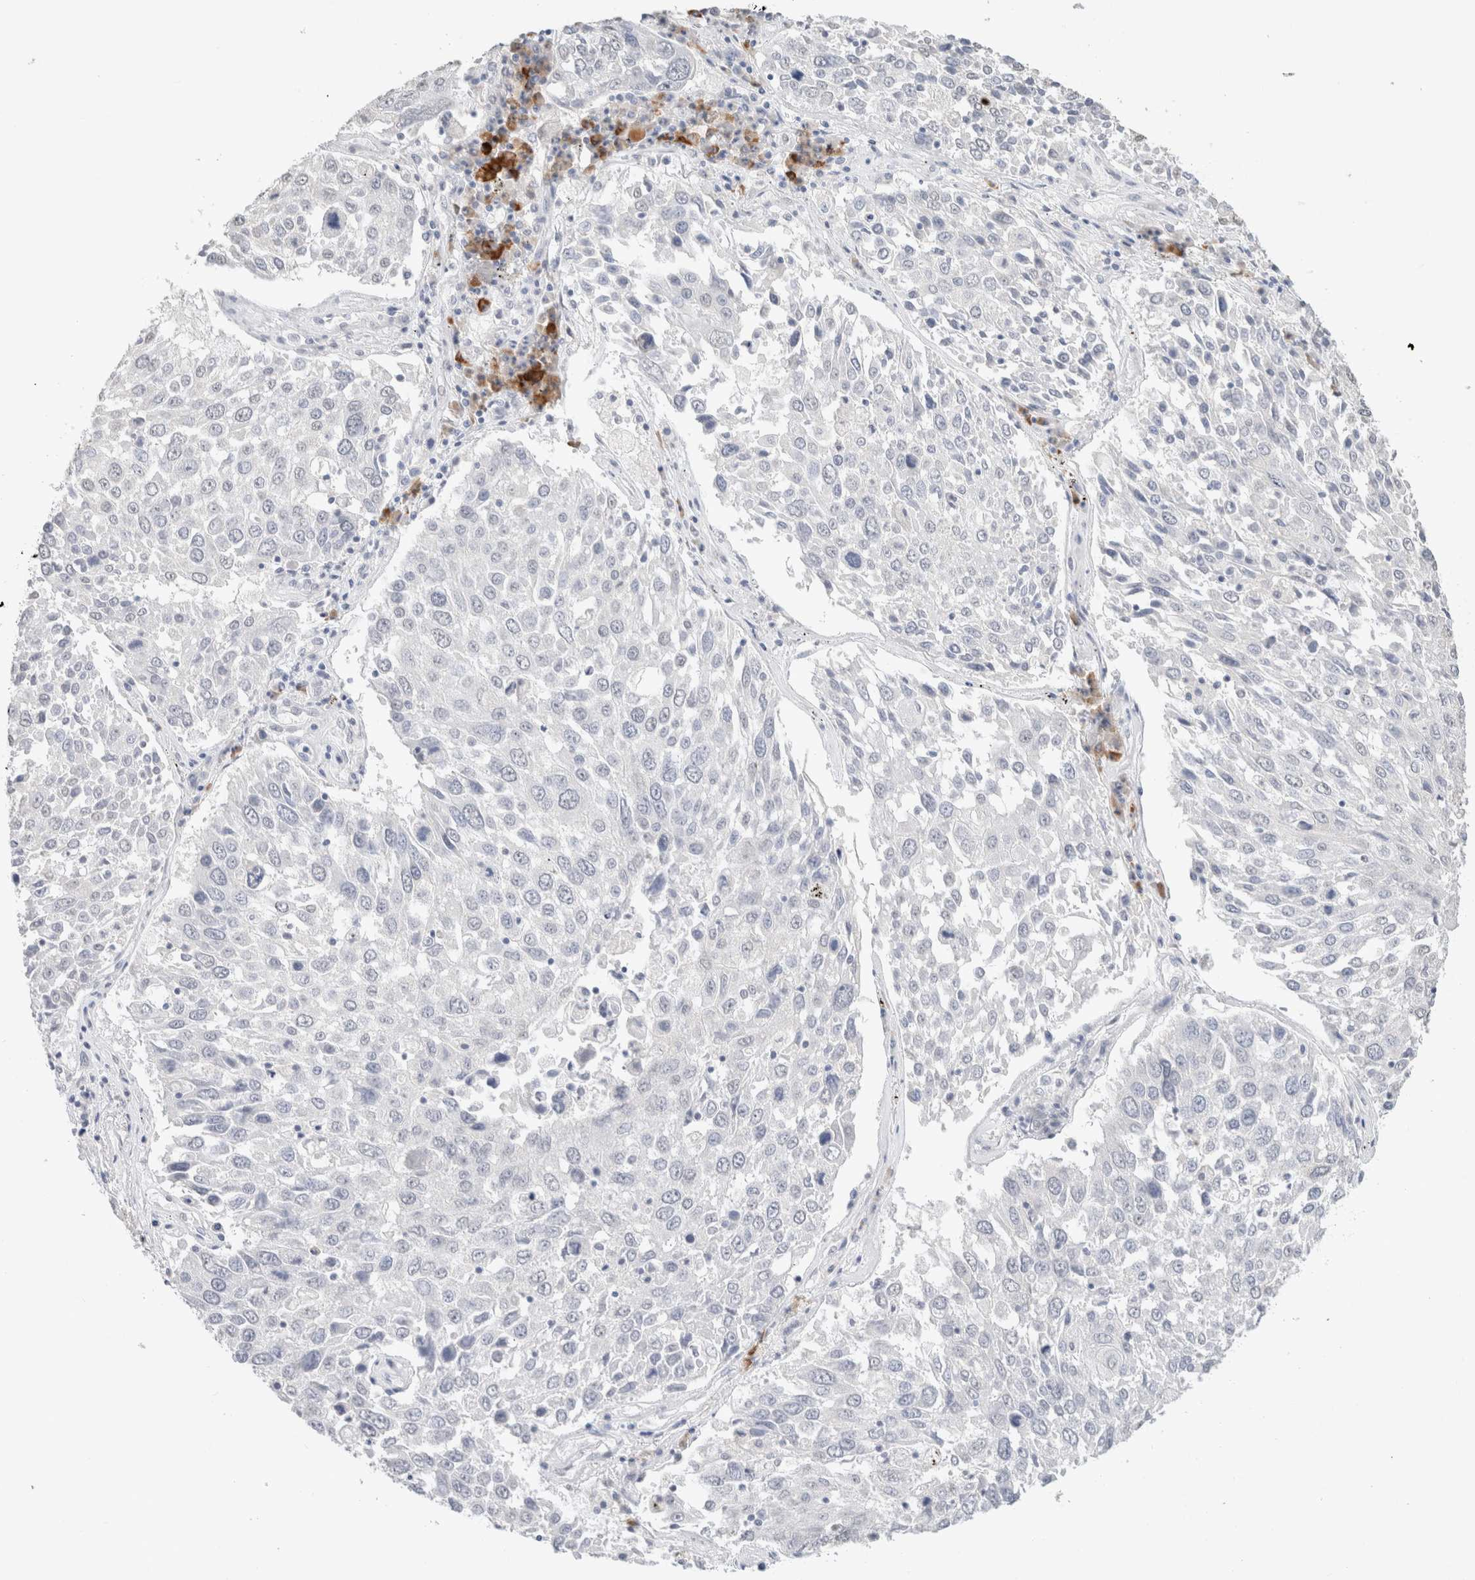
{"staining": {"intensity": "negative", "quantity": "none", "location": "none"}, "tissue": "lung cancer", "cell_type": "Tumor cells", "image_type": "cancer", "snomed": [{"axis": "morphology", "description": "Squamous cell carcinoma, NOS"}, {"axis": "topography", "description": "Lung"}], "caption": "IHC micrograph of neoplastic tissue: human lung cancer (squamous cell carcinoma) stained with DAB (3,3'-diaminobenzidine) displays no significant protein staining in tumor cells.", "gene": "CD80", "patient": {"sex": "male", "age": 65}}